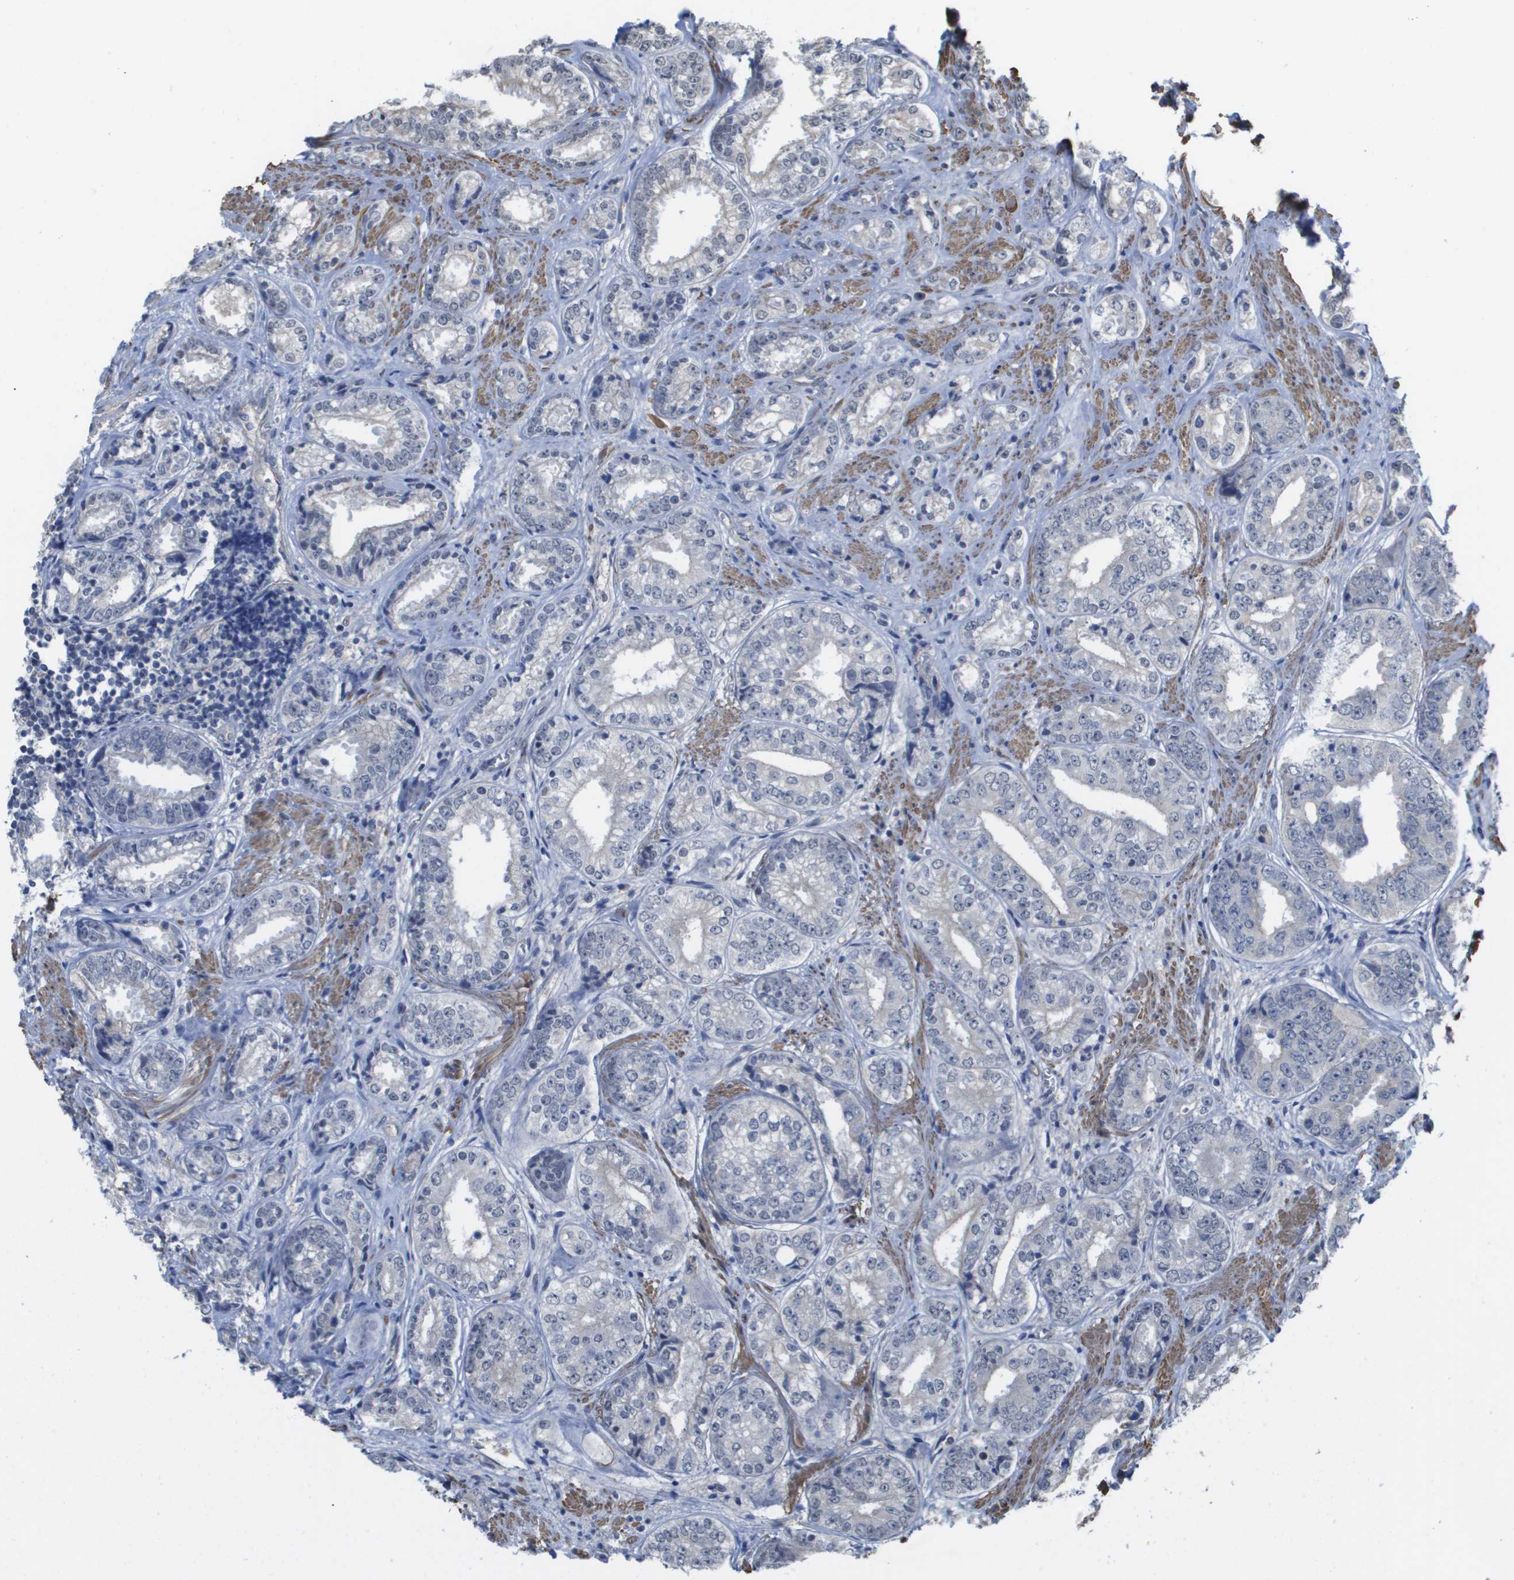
{"staining": {"intensity": "negative", "quantity": "none", "location": "none"}, "tissue": "prostate cancer", "cell_type": "Tumor cells", "image_type": "cancer", "snomed": [{"axis": "morphology", "description": "Adenocarcinoma, High grade"}, {"axis": "topography", "description": "Prostate"}], "caption": "Tumor cells show no significant protein positivity in prostate cancer.", "gene": "RNF112", "patient": {"sex": "male", "age": 61}}